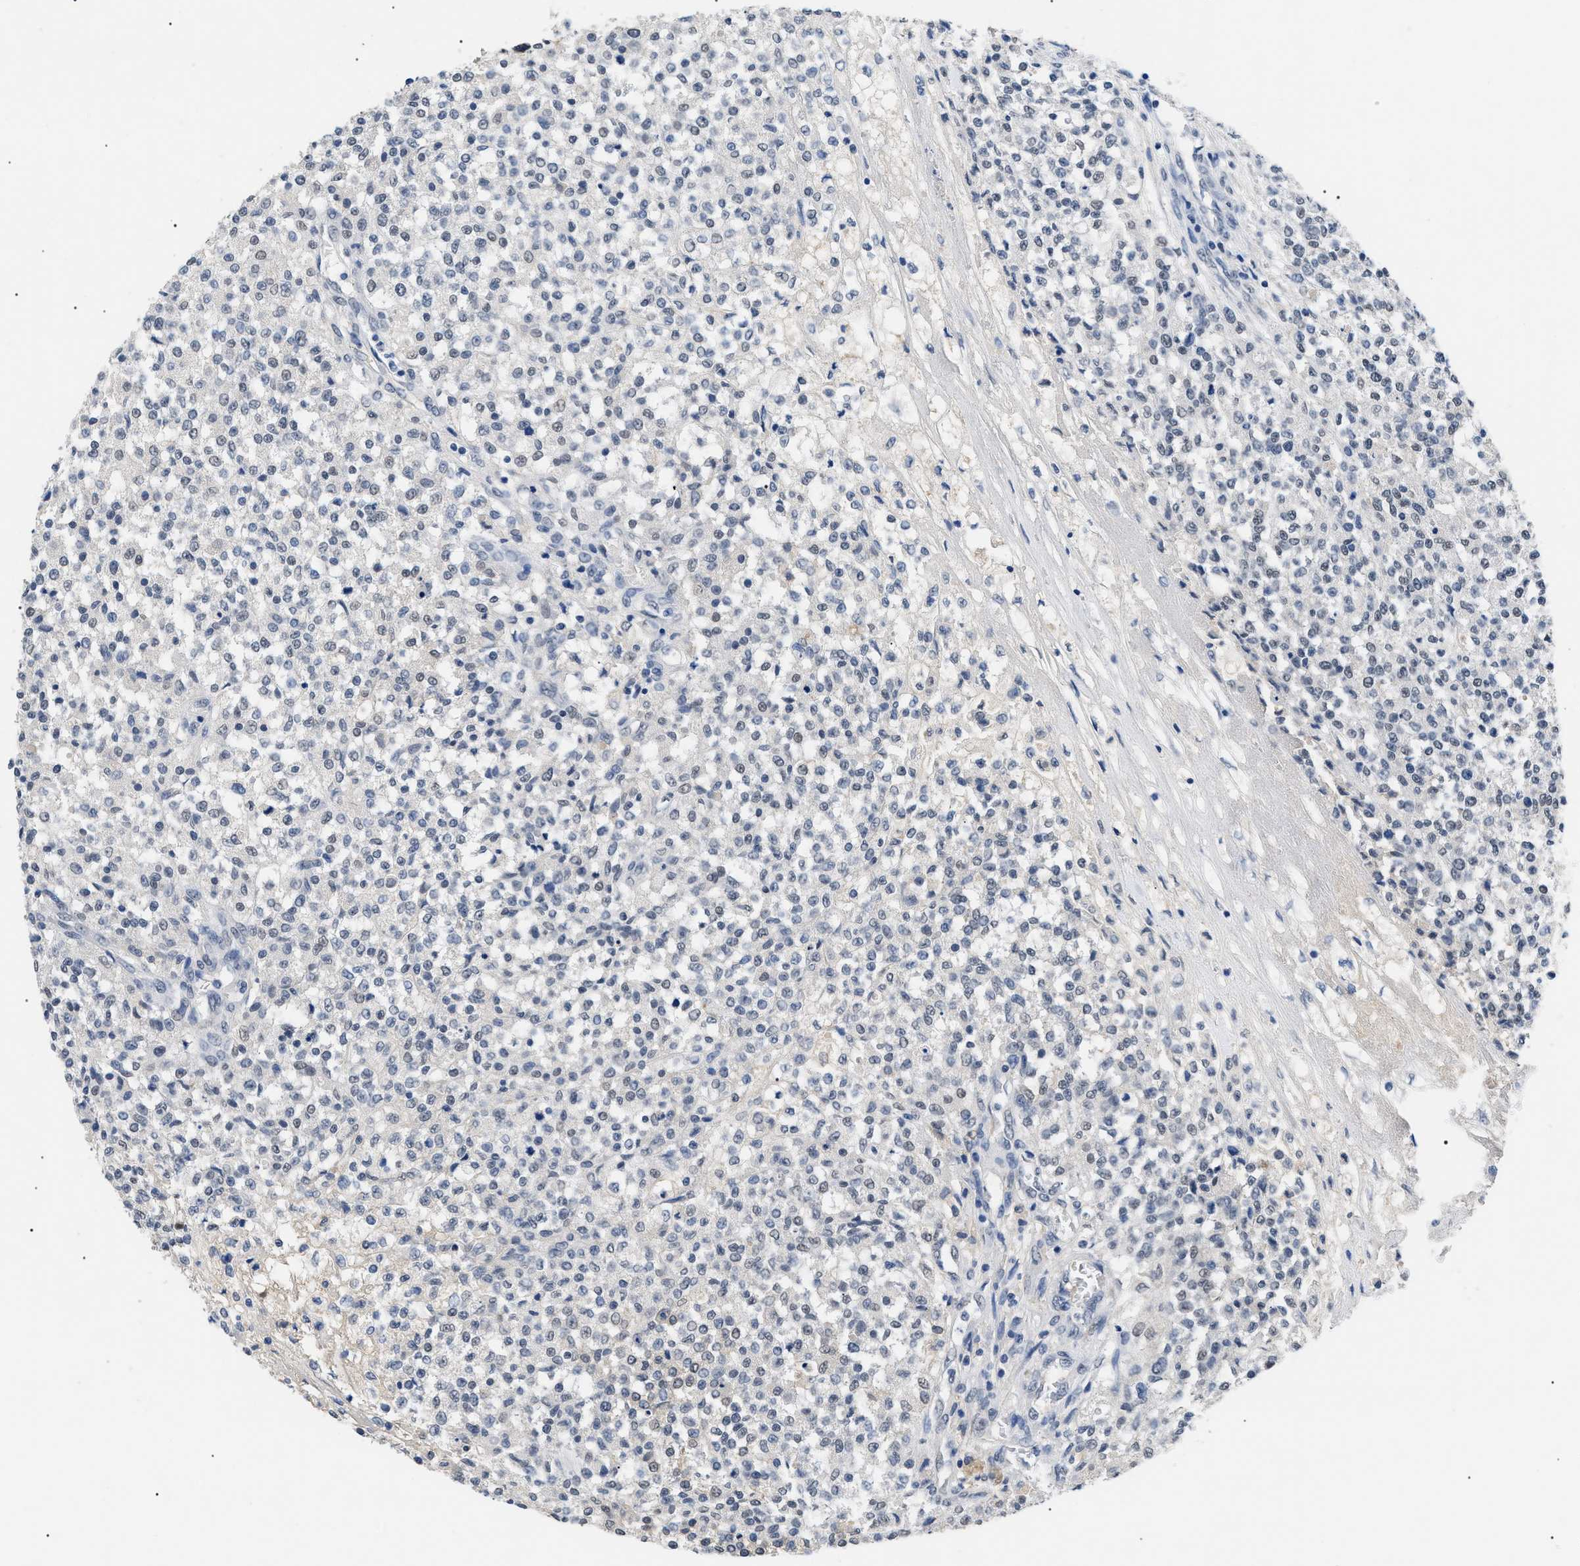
{"staining": {"intensity": "negative", "quantity": "none", "location": "none"}, "tissue": "testis cancer", "cell_type": "Tumor cells", "image_type": "cancer", "snomed": [{"axis": "morphology", "description": "Seminoma, NOS"}, {"axis": "topography", "description": "Testis"}], "caption": "This is an immunohistochemistry (IHC) photomicrograph of human seminoma (testis). There is no expression in tumor cells.", "gene": "PRRT2", "patient": {"sex": "male", "age": 59}}